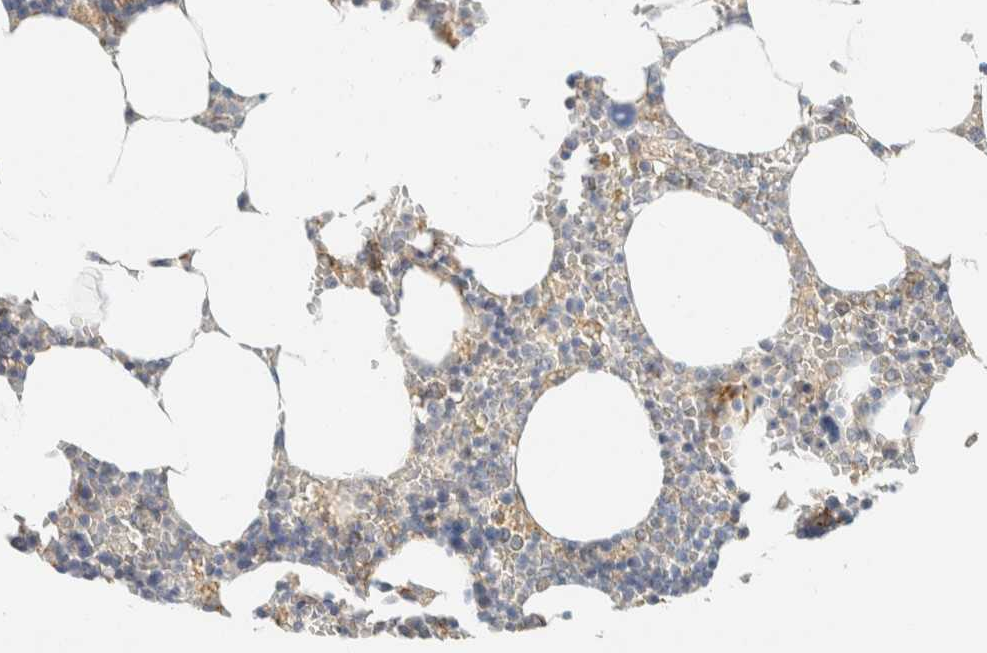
{"staining": {"intensity": "negative", "quantity": "none", "location": "none"}, "tissue": "bone marrow", "cell_type": "Hematopoietic cells", "image_type": "normal", "snomed": [{"axis": "morphology", "description": "Normal tissue, NOS"}, {"axis": "topography", "description": "Bone marrow"}], "caption": "Immunohistochemistry (IHC) histopathology image of normal bone marrow: bone marrow stained with DAB exhibits no significant protein staining in hematopoietic cells.", "gene": "SUMF2", "patient": {"sex": "male", "age": 70}}